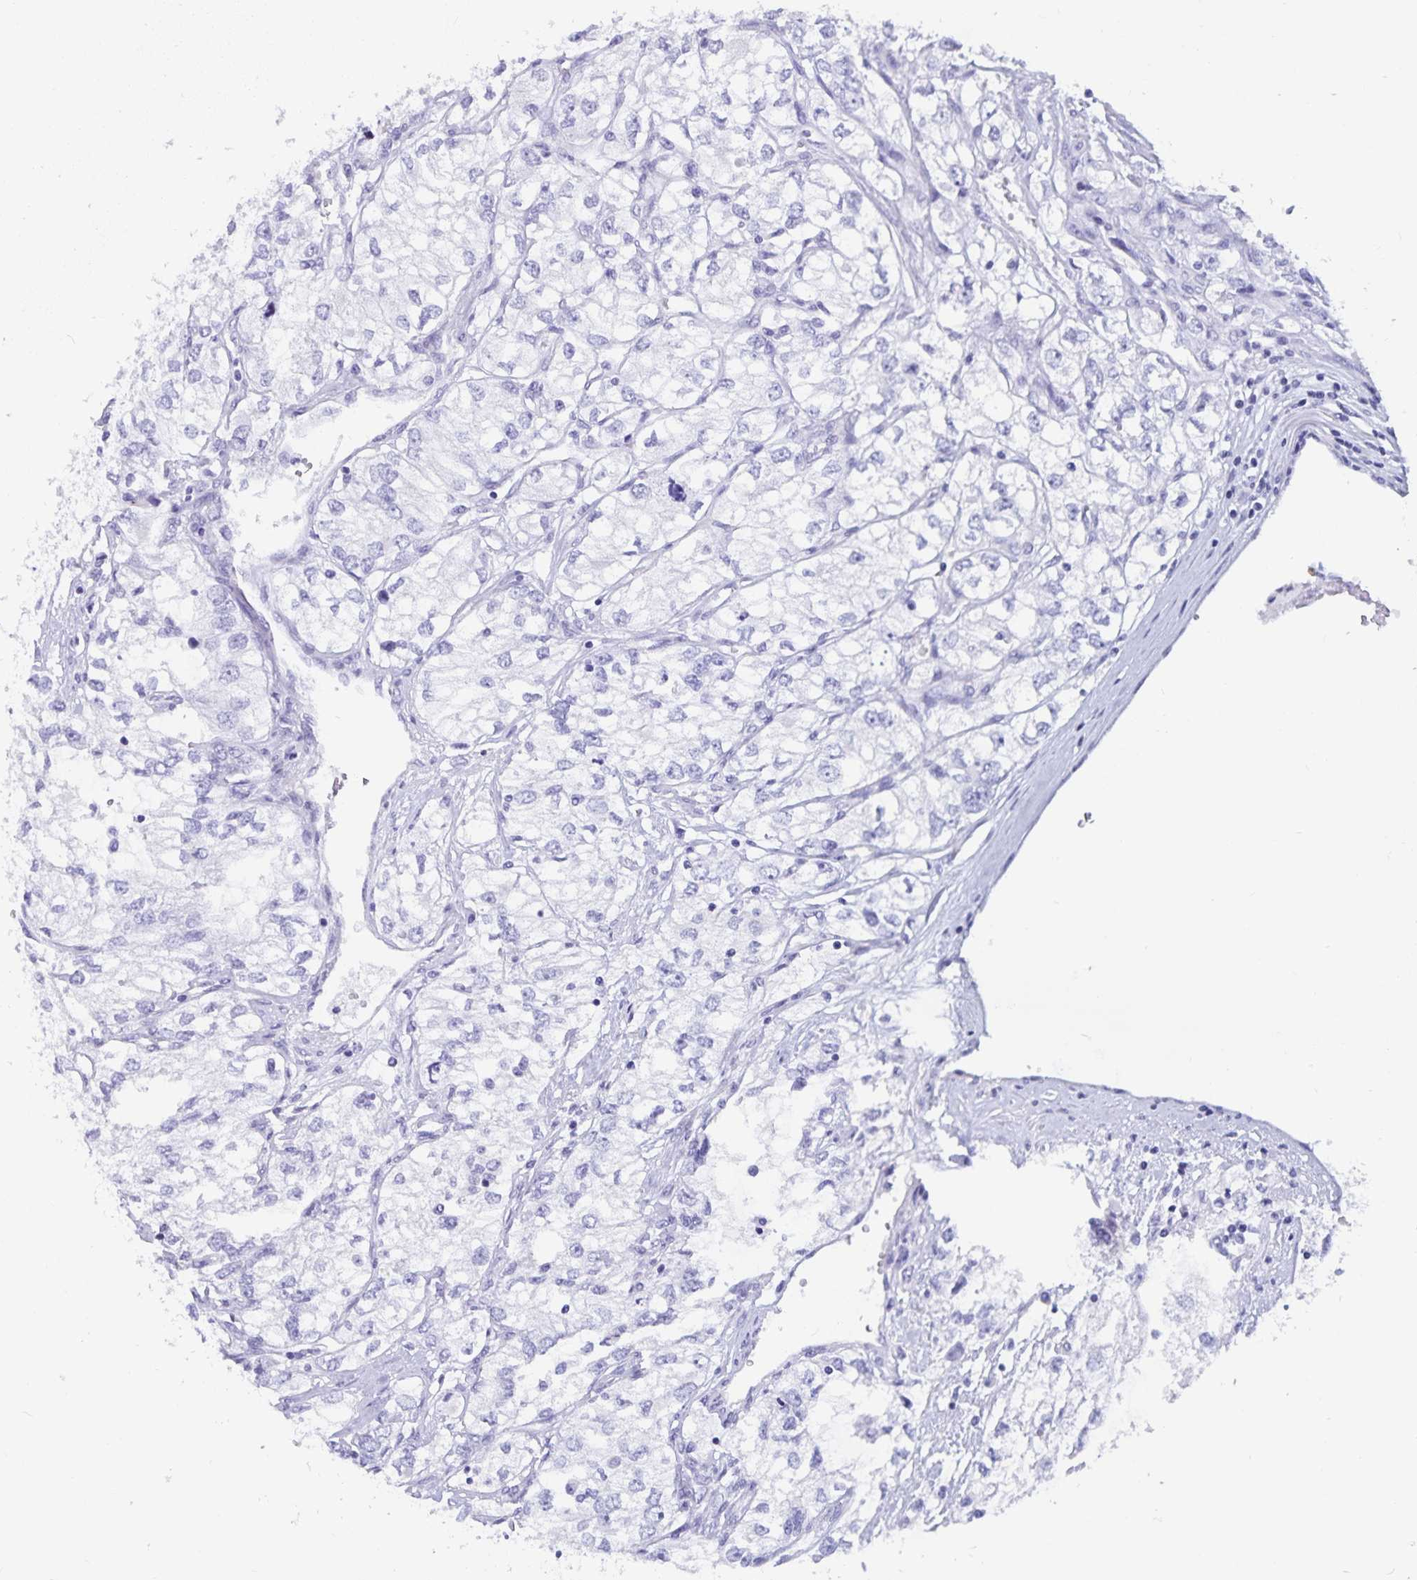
{"staining": {"intensity": "negative", "quantity": "none", "location": "none"}, "tissue": "renal cancer", "cell_type": "Tumor cells", "image_type": "cancer", "snomed": [{"axis": "morphology", "description": "Adenocarcinoma, NOS"}, {"axis": "topography", "description": "Kidney"}], "caption": "Immunohistochemistry (IHC) of renal cancer exhibits no positivity in tumor cells.", "gene": "GPR137", "patient": {"sex": "female", "age": 59}}